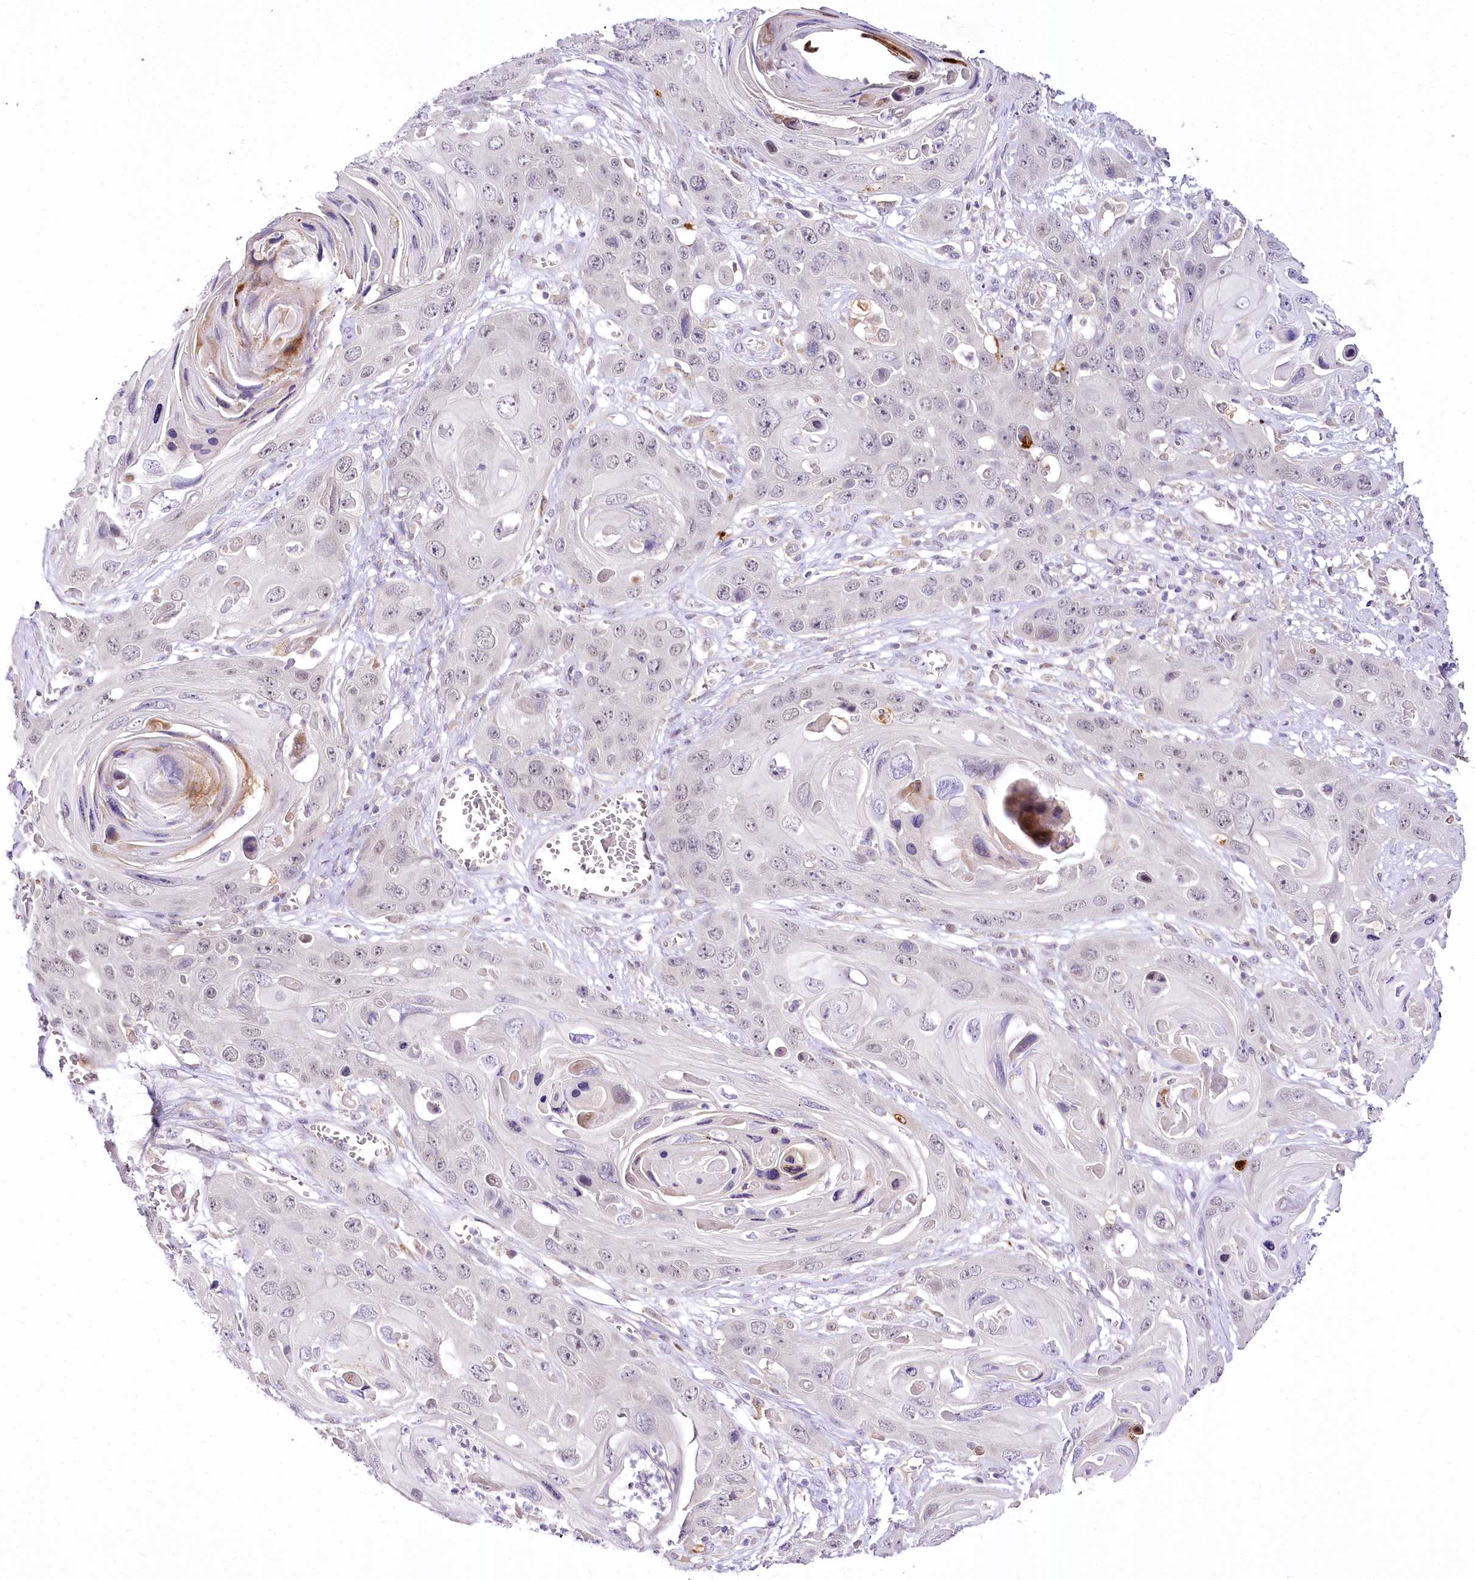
{"staining": {"intensity": "negative", "quantity": "none", "location": "none"}, "tissue": "skin cancer", "cell_type": "Tumor cells", "image_type": "cancer", "snomed": [{"axis": "morphology", "description": "Squamous cell carcinoma, NOS"}, {"axis": "topography", "description": "Skin"}], "caption": "The photomicrograph reveals no staining of tumor cells in squamous cell carcinoma (skin). (Stains: DAB immunohistochemistry (IHC) with hematoxylin counter stain, Microscopy: brightfield microscopy at high magnification).", "gene": "VWA5A", "patient": {"sex": "male", "age": 55}}